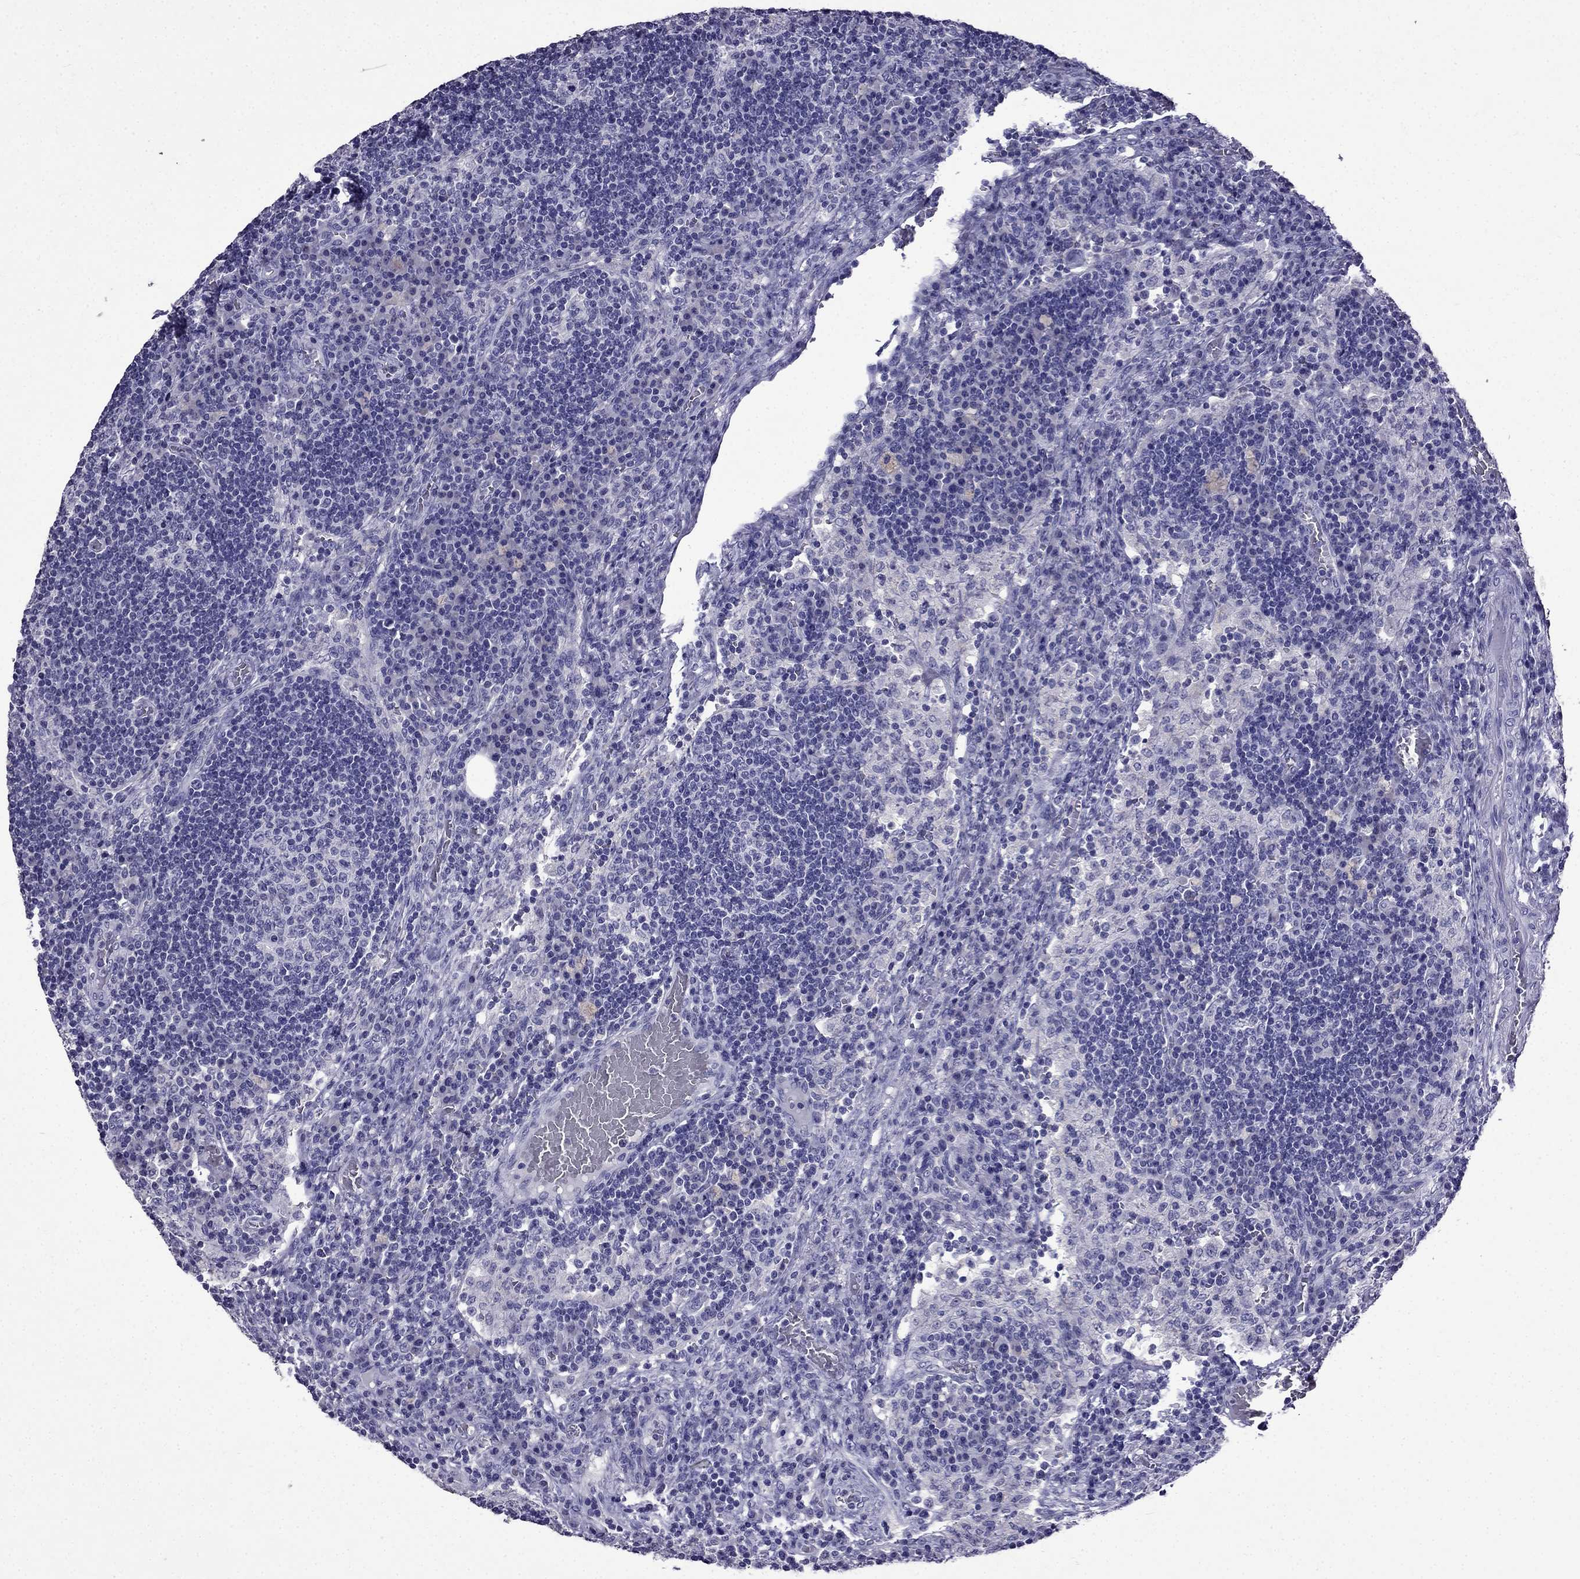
{"staining": {"intensity": "negative", "quantity": "none", "location": "none"}, "tissue": "lymph node", "cell_type": "Germinal center cells", "image_type": "normal", "snomed": [{"axis": "morphology", "description": "Normal tissue, NOS"}, {"axis": "topography", "description": "Lymph node"}], "caption": "IHC histopathology image of unremarkable lymph node: lymph node stained with DAB displays no significant protein expression in germinal center cells. (DAB IHC, high magnification).", "gene": "DNAH17", "patient": {"sex": "male", "age": 63}}